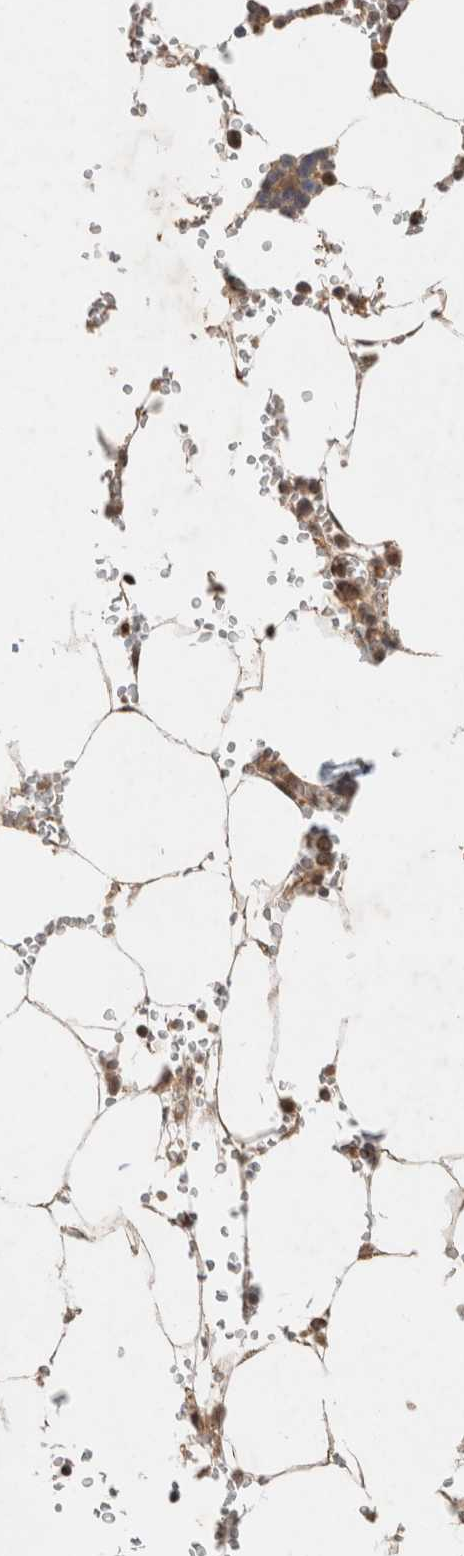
{"staining": {"intensity": "moderate", "quantity": "25%-75%", "location": "nuclear"}, "tissue": "bone marrow", "cell_type": "Hematopoietic cells", "image_type": "normal", "snomed": [{"axis": "morphology", "description": "Normal tissue, NOS"}, {"axis": "topography", "description": "Bone marrow"}], "caption": "Benign bone marrow shows moderate nuclear positivity in approximately 25%-75% of hematopoietic cells, visualized by immunohistochemistry.", "gene": "CAAP1", "patient": {"sex": "male", "age": 70}}